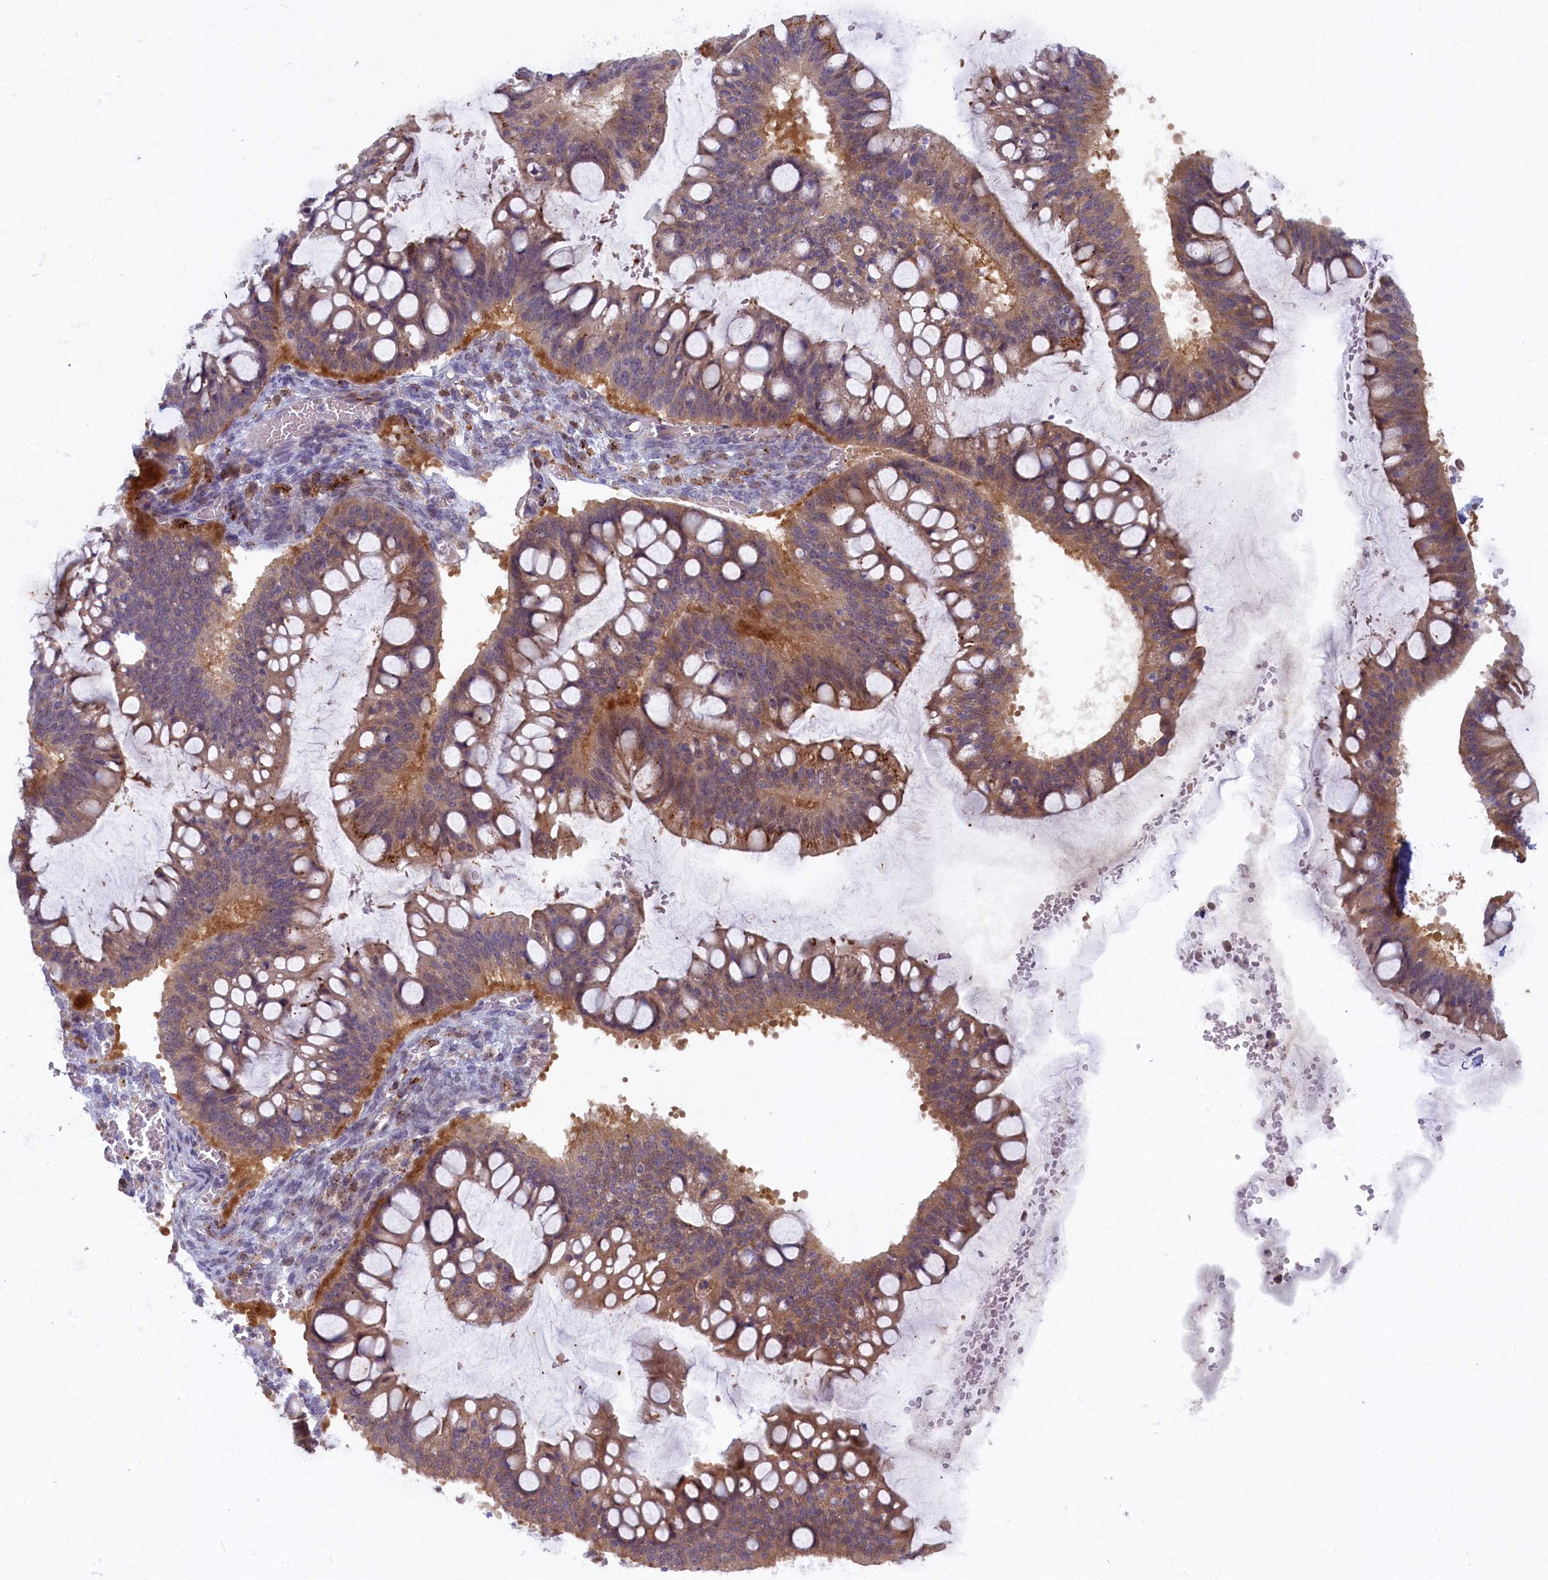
{"staining": {"intensity": "moderate", "quantity": ">75%", "location": "cytoplasmic/membranous"}, "tissue": "ovarian cancer", "cell_type": "Tumor cells", "image_type": "cancer", "snomed": [{"axis": "morphology", "description": "Cystadenocarcinoma, mucinous, NOS"}, {"axis": "topography", "description": "Ovary"}], "caption": "Immunohistochemistry (IHC) of human ovarian cancer (mucinous cystadenocarcinoma) shows medium levels of moderate cytoplasmic/membranous staining in approximately >75% of tumor cells.", "gene": "FCSK", "patient": {"sex": "female", "age": 73}}